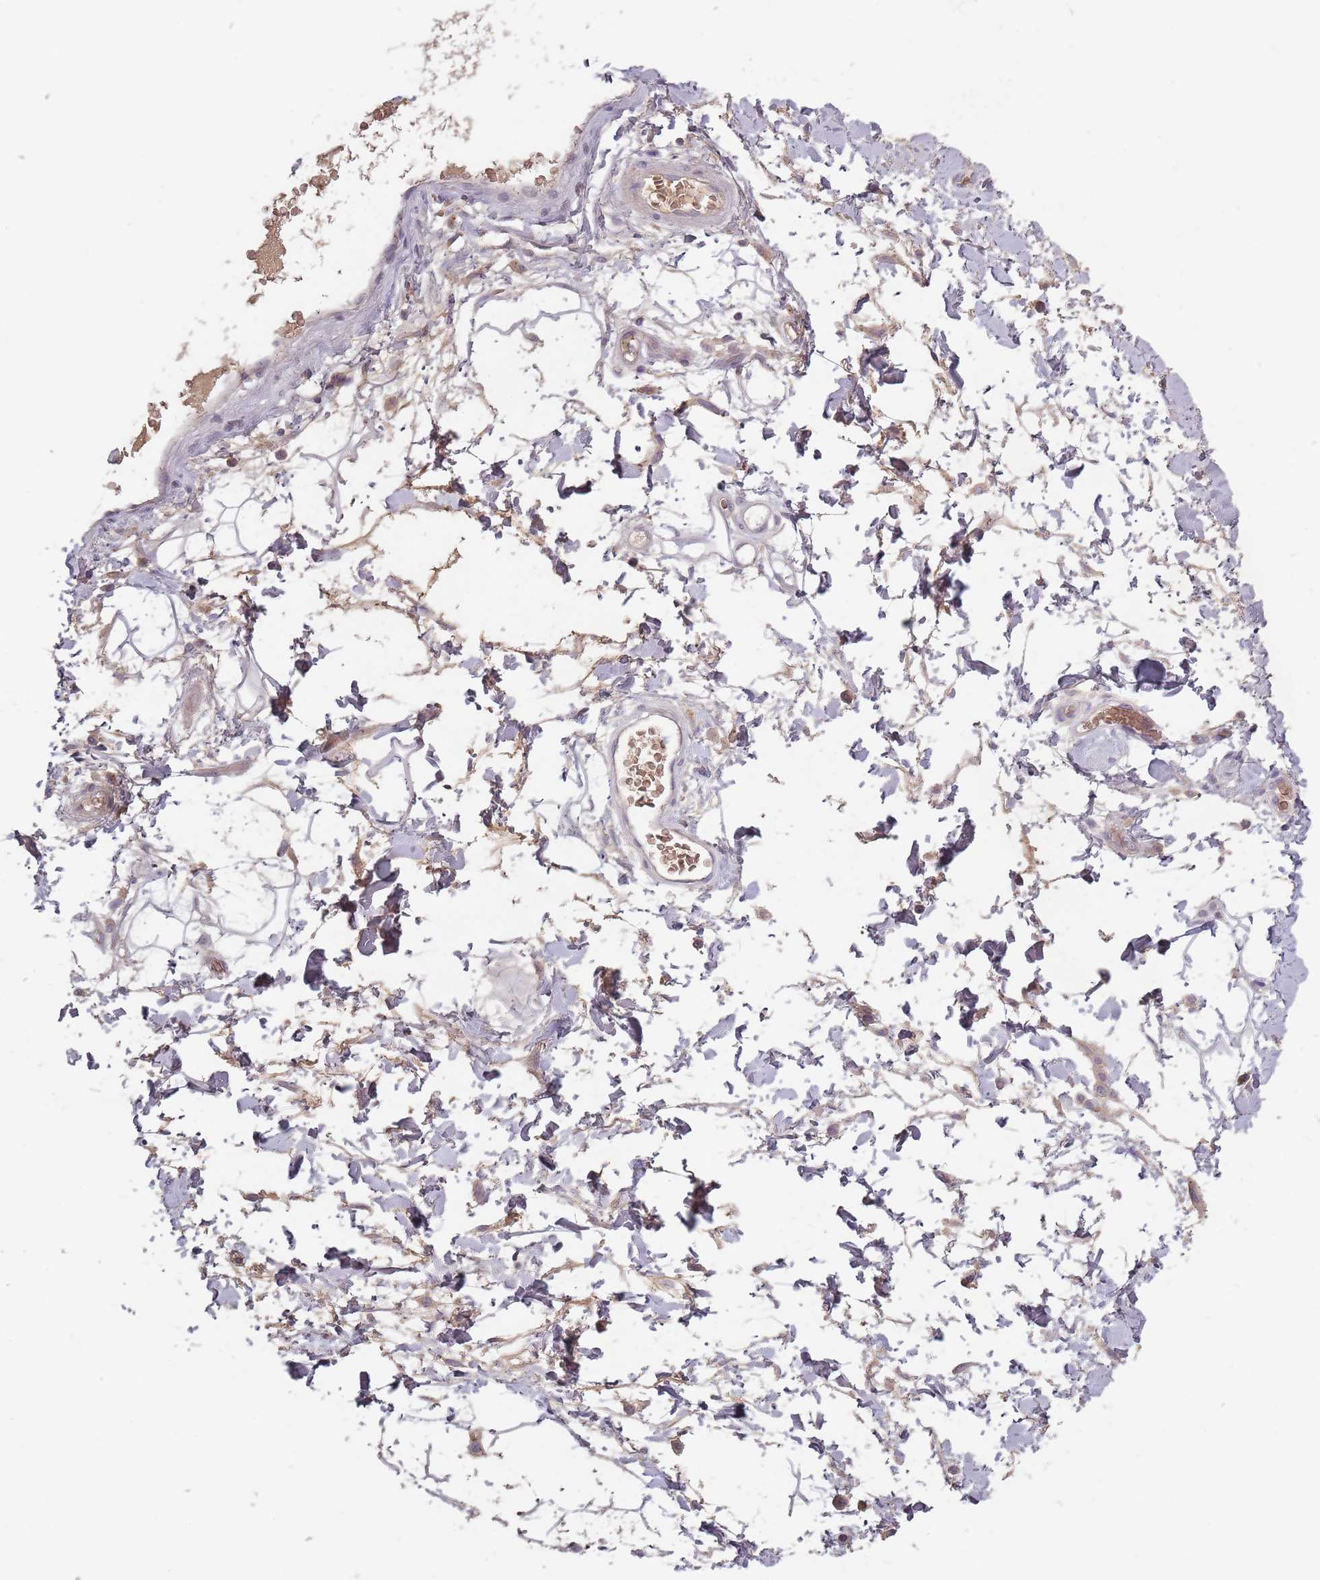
{"staining": {"intensity": "weak", "quantity": ">75%", "location": "cytoplasmic/membranous"}, "tissue": "adipose tissue", "cell_type": "Adipocytes", "image_type": "normal", "snomed": [{"axis": "morphology", "description": "Normal tissue, NOS"}, {"axis": "morphology", "description": "Adenocarcinoma, NOS"}, {"axis": "topography", "description": "Rectum"}, {"axis": "topography", "description": "Vagina"}, {"axis": "topography", "description": "Peripheral nerve tissue"}], "caption": "Immunohistochemistry (IHC) (DAB (3,3'-diaminobenzidine)) staining of benign human adipose tissue shows weak cytoplasmic/membranous protein staining in approximately >75% of adipocytes.", "gene": "ASB13", "patient": {"sex": "female", "age": 71}}